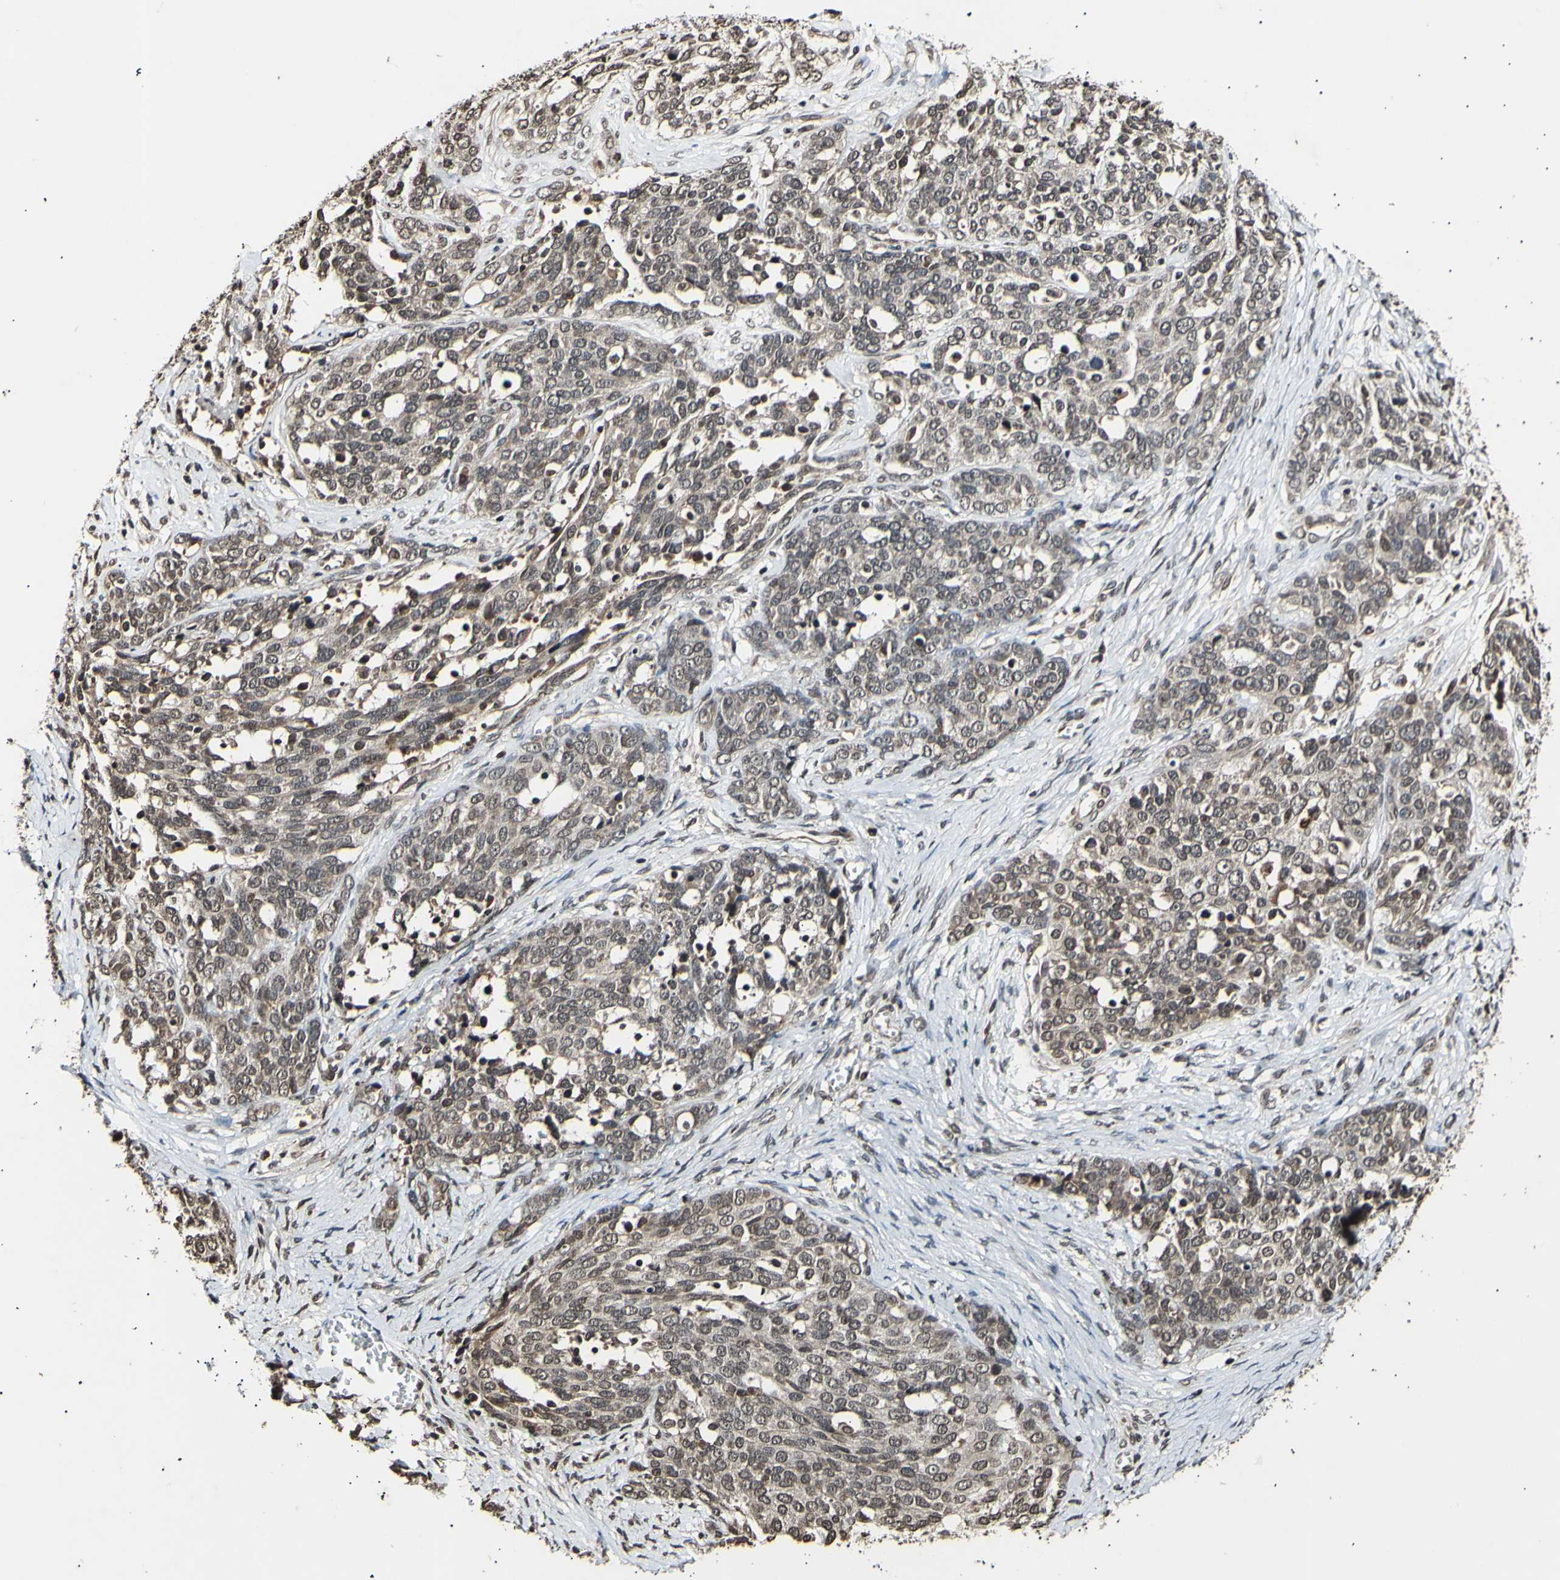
{"staining": {"intensity": "moderate", "quantity": ">75%", "location": "cytoplasmic/membranous,nuclear"}, "tissue": "ovarian cancer", "cell_type": "Tumor cells", "image_type": "cancer", "snomed": [{"axis": "morphology", "description": "Cystadenocarcinoma, serous, NOS"}, {"axis": "topography", "description": "Ovary"}], "caption": "Immunohistochemistry (IHC) photomicrograph of serous cystadenocarcinoma (ovarian) stained for a protein (brown), which exhibits medium levels of moderate cytoplasmic/membranous and nuclear expression in about >75% of tumor cells.", "gene": "ANAPC7", "patient": {"sex": "female", "age": 44}}